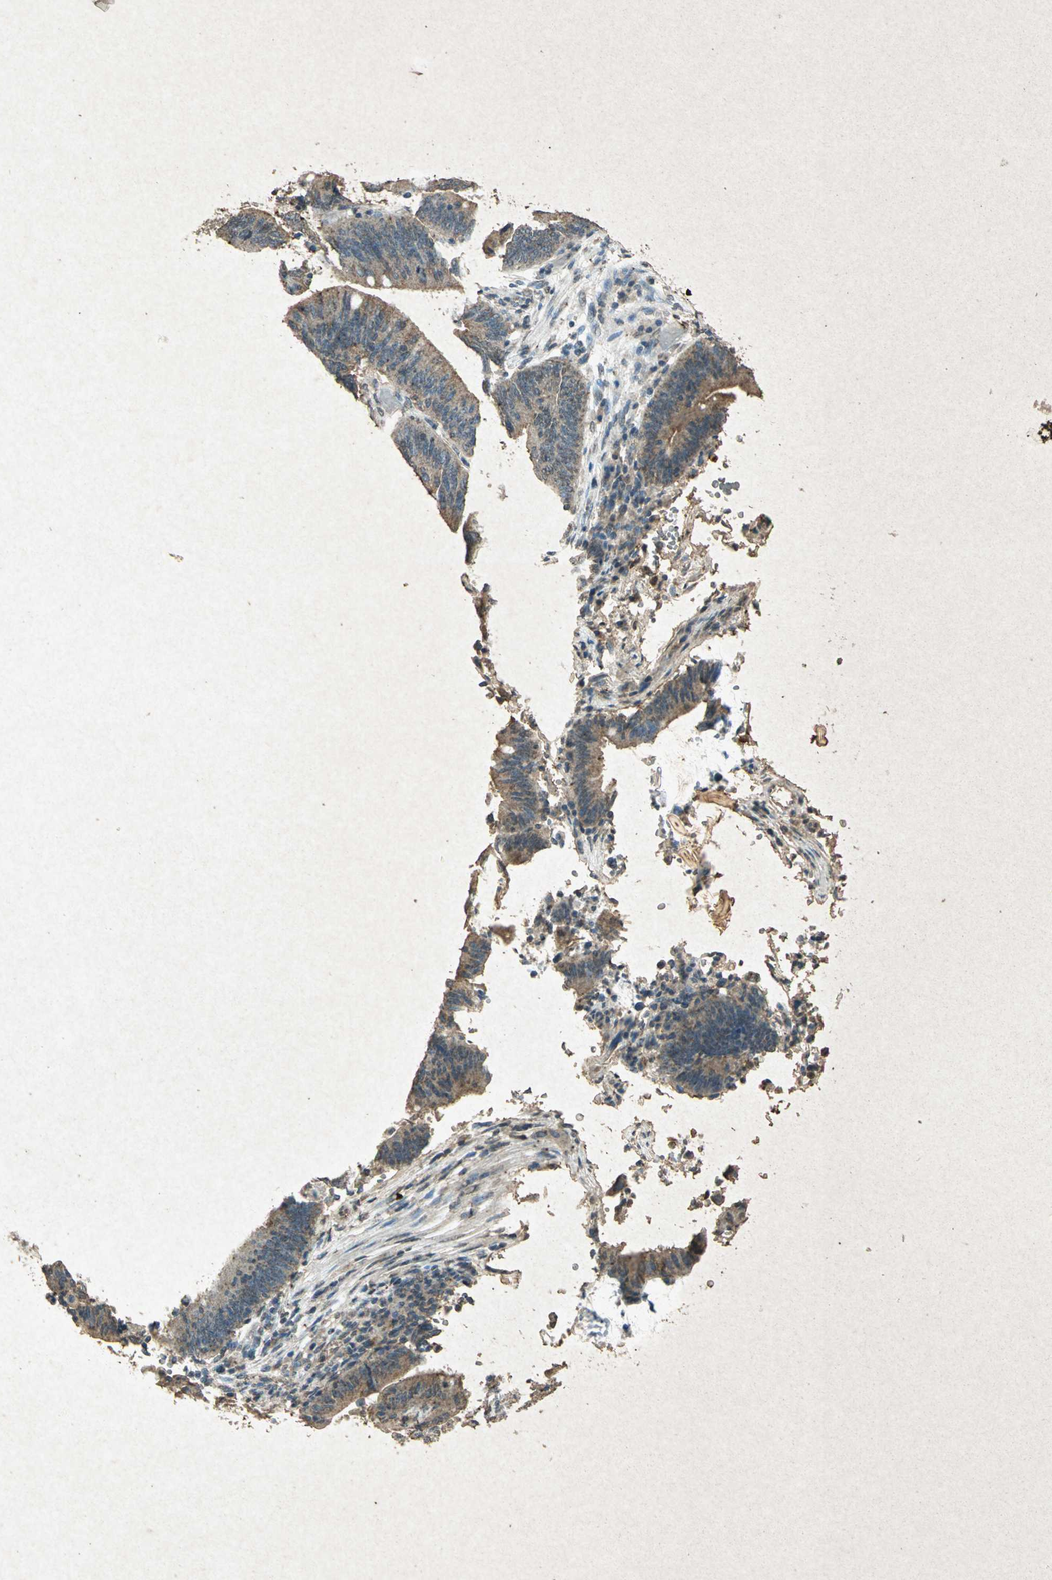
{"staining": {"intensity": "moderate", "quantity": ">75%", "location": "cytoplasmic/membranous"}, "tissue": "colorectal cancer", "cell_type": "Tumor cells", "image_type": "cancer", "snomed": [{"axis": "morphology", "description": "Adenocarcinoma, NOS"}, {"axis": "topography", "description": "Rectum"}], "caption": "Human colorectal adenocarcinoma stained with a protein marker exhibits moderate staining in tumor cells.", "gene": "PSEN1", "patient": {"sex": "female", "age": 66}}